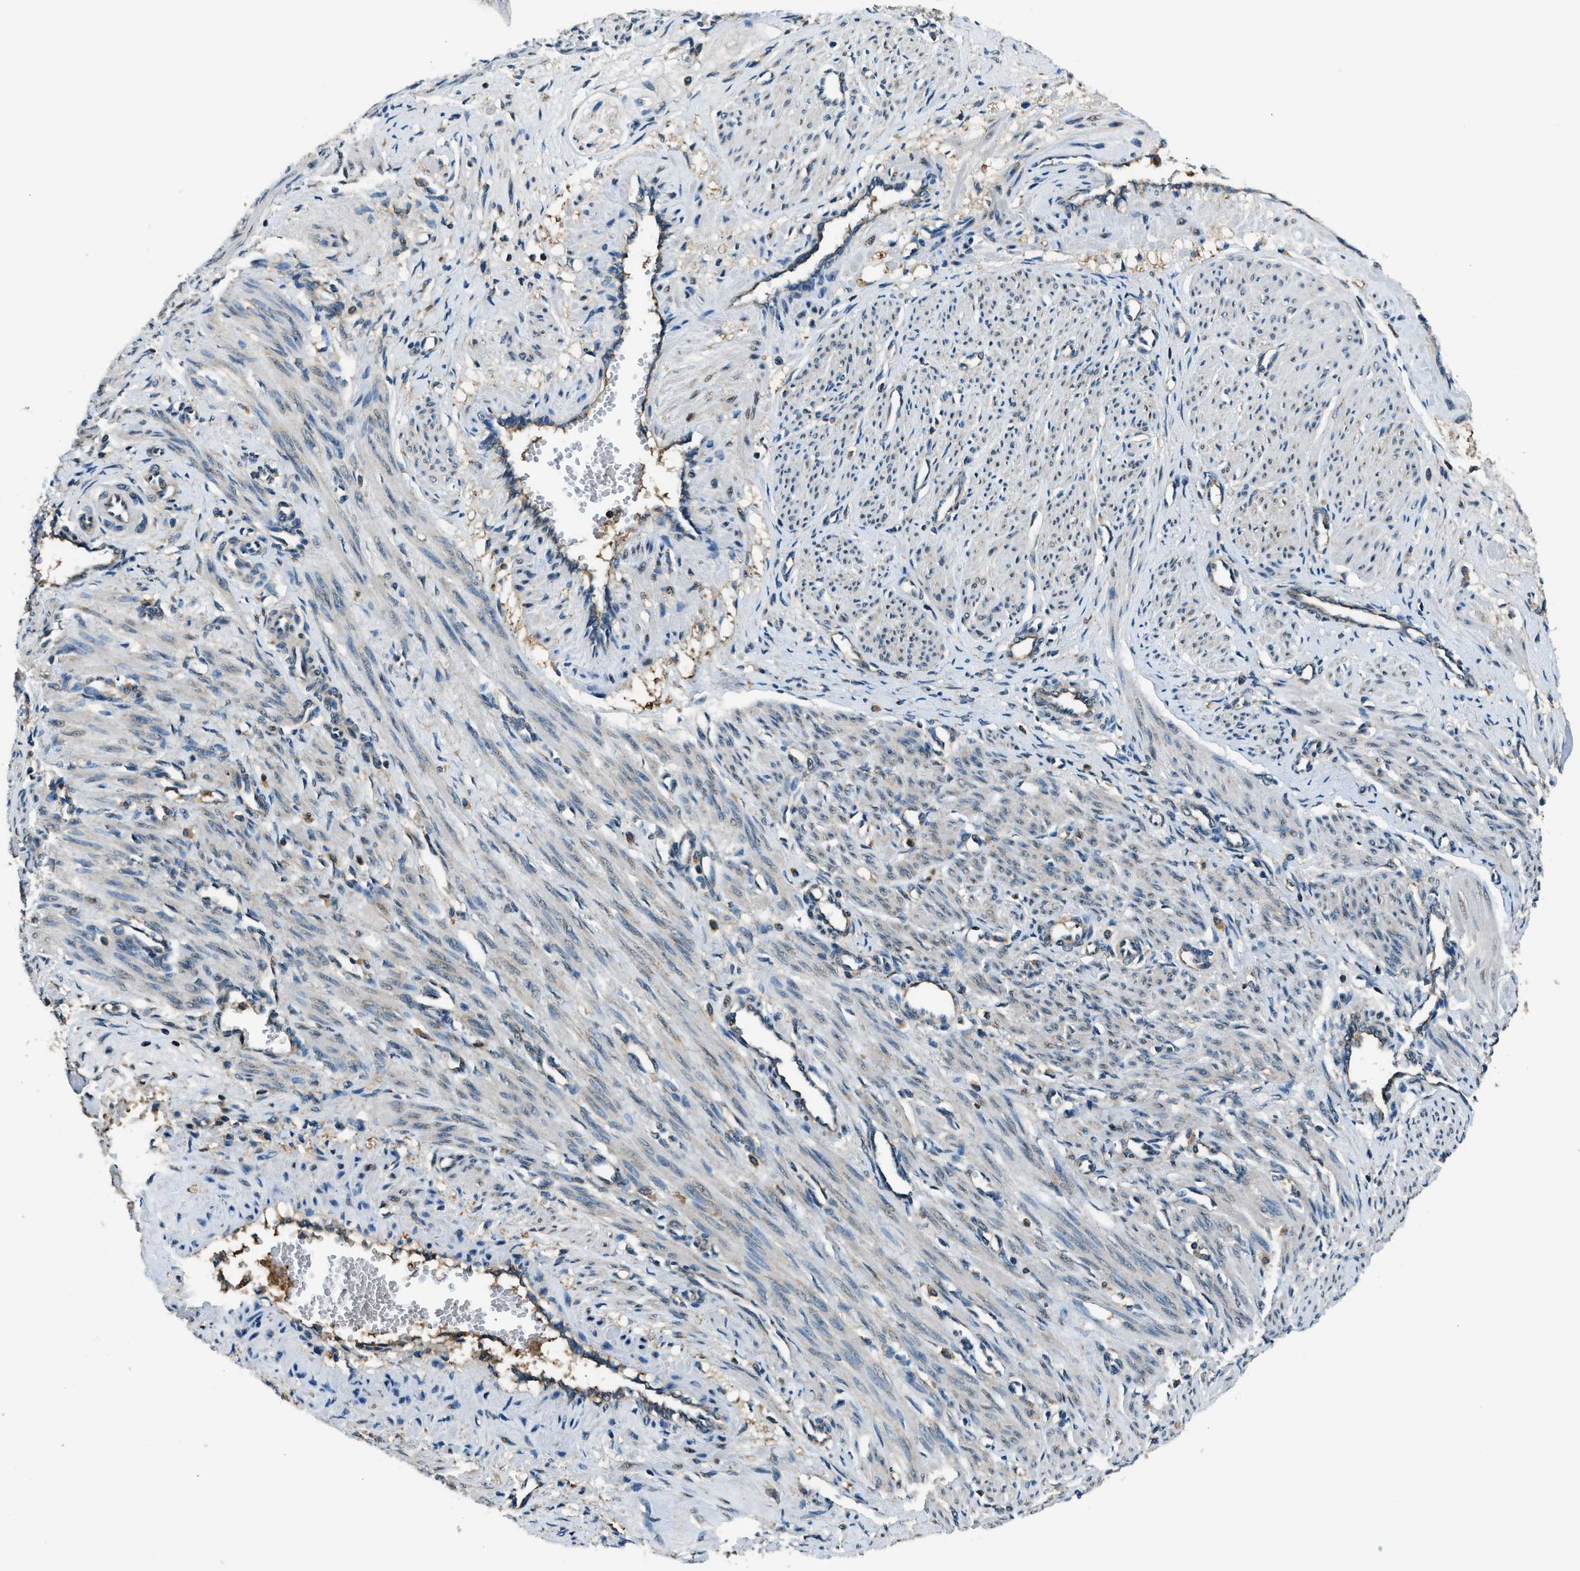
{"staining": {"intensity": "negative", "quantity": "none", "location": "none"}, "tissue": "smooth muscle", "cell_type": "Smooth muscle cells", "image_type": "normal", "snomed": [{"axis": "morphology", "description": "Normal tissue, NOS"}, {"axis": "topography", "description": "Endometrium"}], "caption": "DAB (3,3'-diaminobenzidine) immunohistochemical staining of unremarkable human smooth muscle exhibits no significant expression in smooth muscle cells. The staining is performed using DAB brown chromogen with nuclei counter-stained in using hematoxylin.", "gene": "ARFGAP2", "patient": {"sex": "female", "age": 33}}